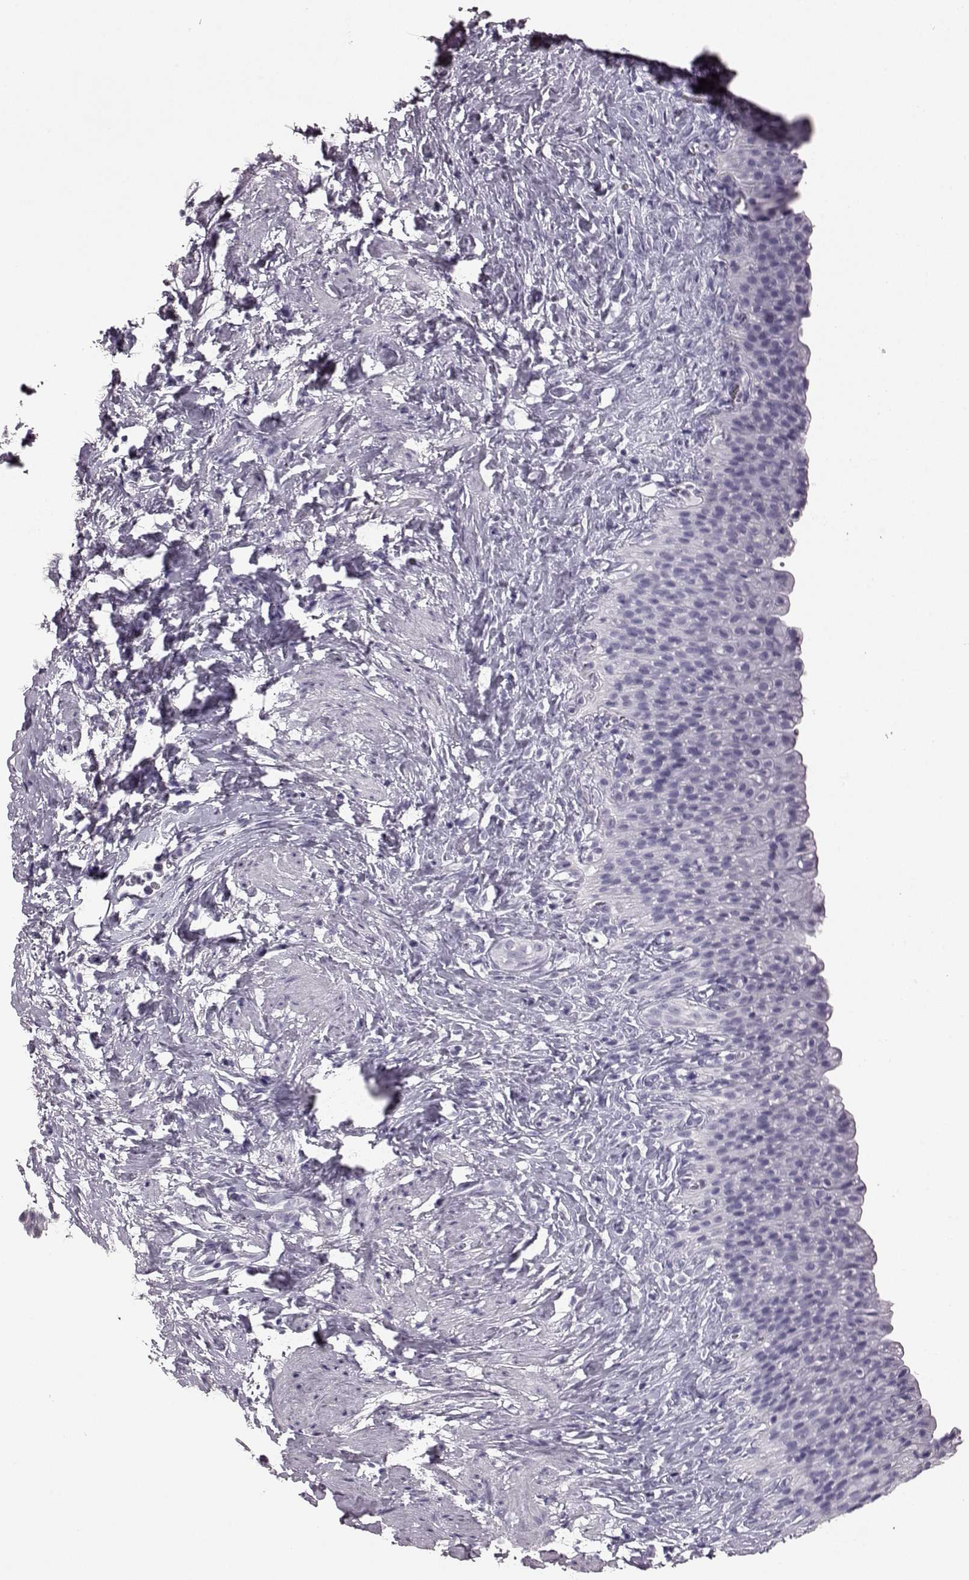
{"staining": {"intensity": "negative", "quantity": "none", "location": "none"}, "tissue": "urinary bladder", "cell_type": "Urothelial cells", "image_type": "normal", "snomed": [{"axis": "morphology", "description": "Normal tissue, NOS"}, {"axis": "topography", "description": "Urinary bladder"}], "caption": "IHC histopathology image of benign urinary bladder: human urinary bladder stained with DAB shows no significant protein positivity in urothelial cells. Nuclei are stained in blue.", "gene": "AIPL1", "patient": {"sex": "male", "age": 76}}